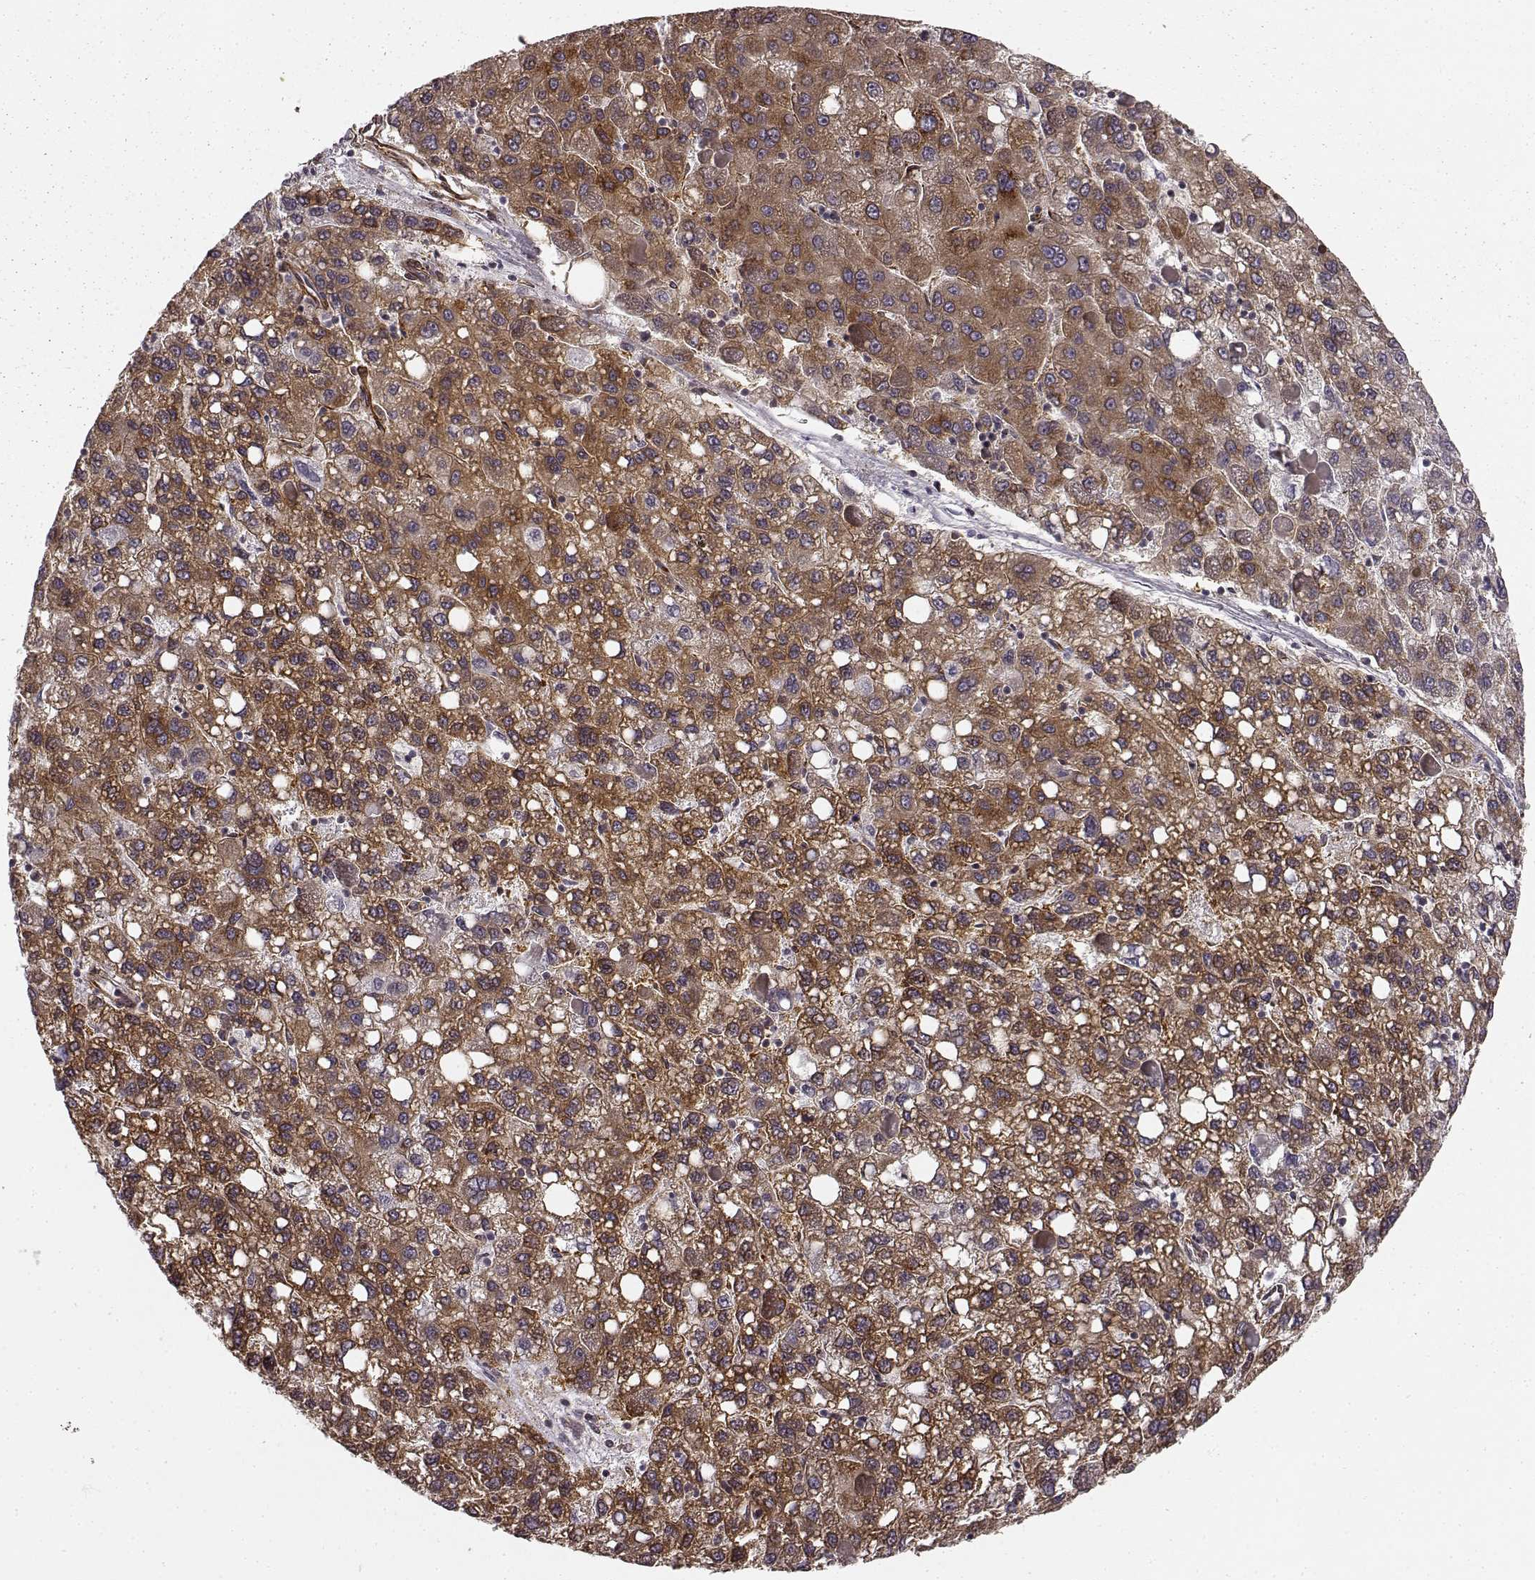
{"staining": {"intensity": "strong", "quantity": ">75%", "location": "cytoplasmic/membranous"}, "tissue": "liver cancer", "cell_type": "Tumor cells", "image_type": "cancer", "snomed": [{"axis": "morphology", "description": "Carcinoma, Hepatocellular, NOS"}, {"axis": "topography", "description": "Liver"}], "caption": "Protein expression by immunohistochemistry demonstrates strong cytoplasmic/membranous positivity in about >75% of tumor cells in liver hepatocellular carcinoma.", "gene": "TMEM14A", "patient": {"sex": "female", "age": 82}}